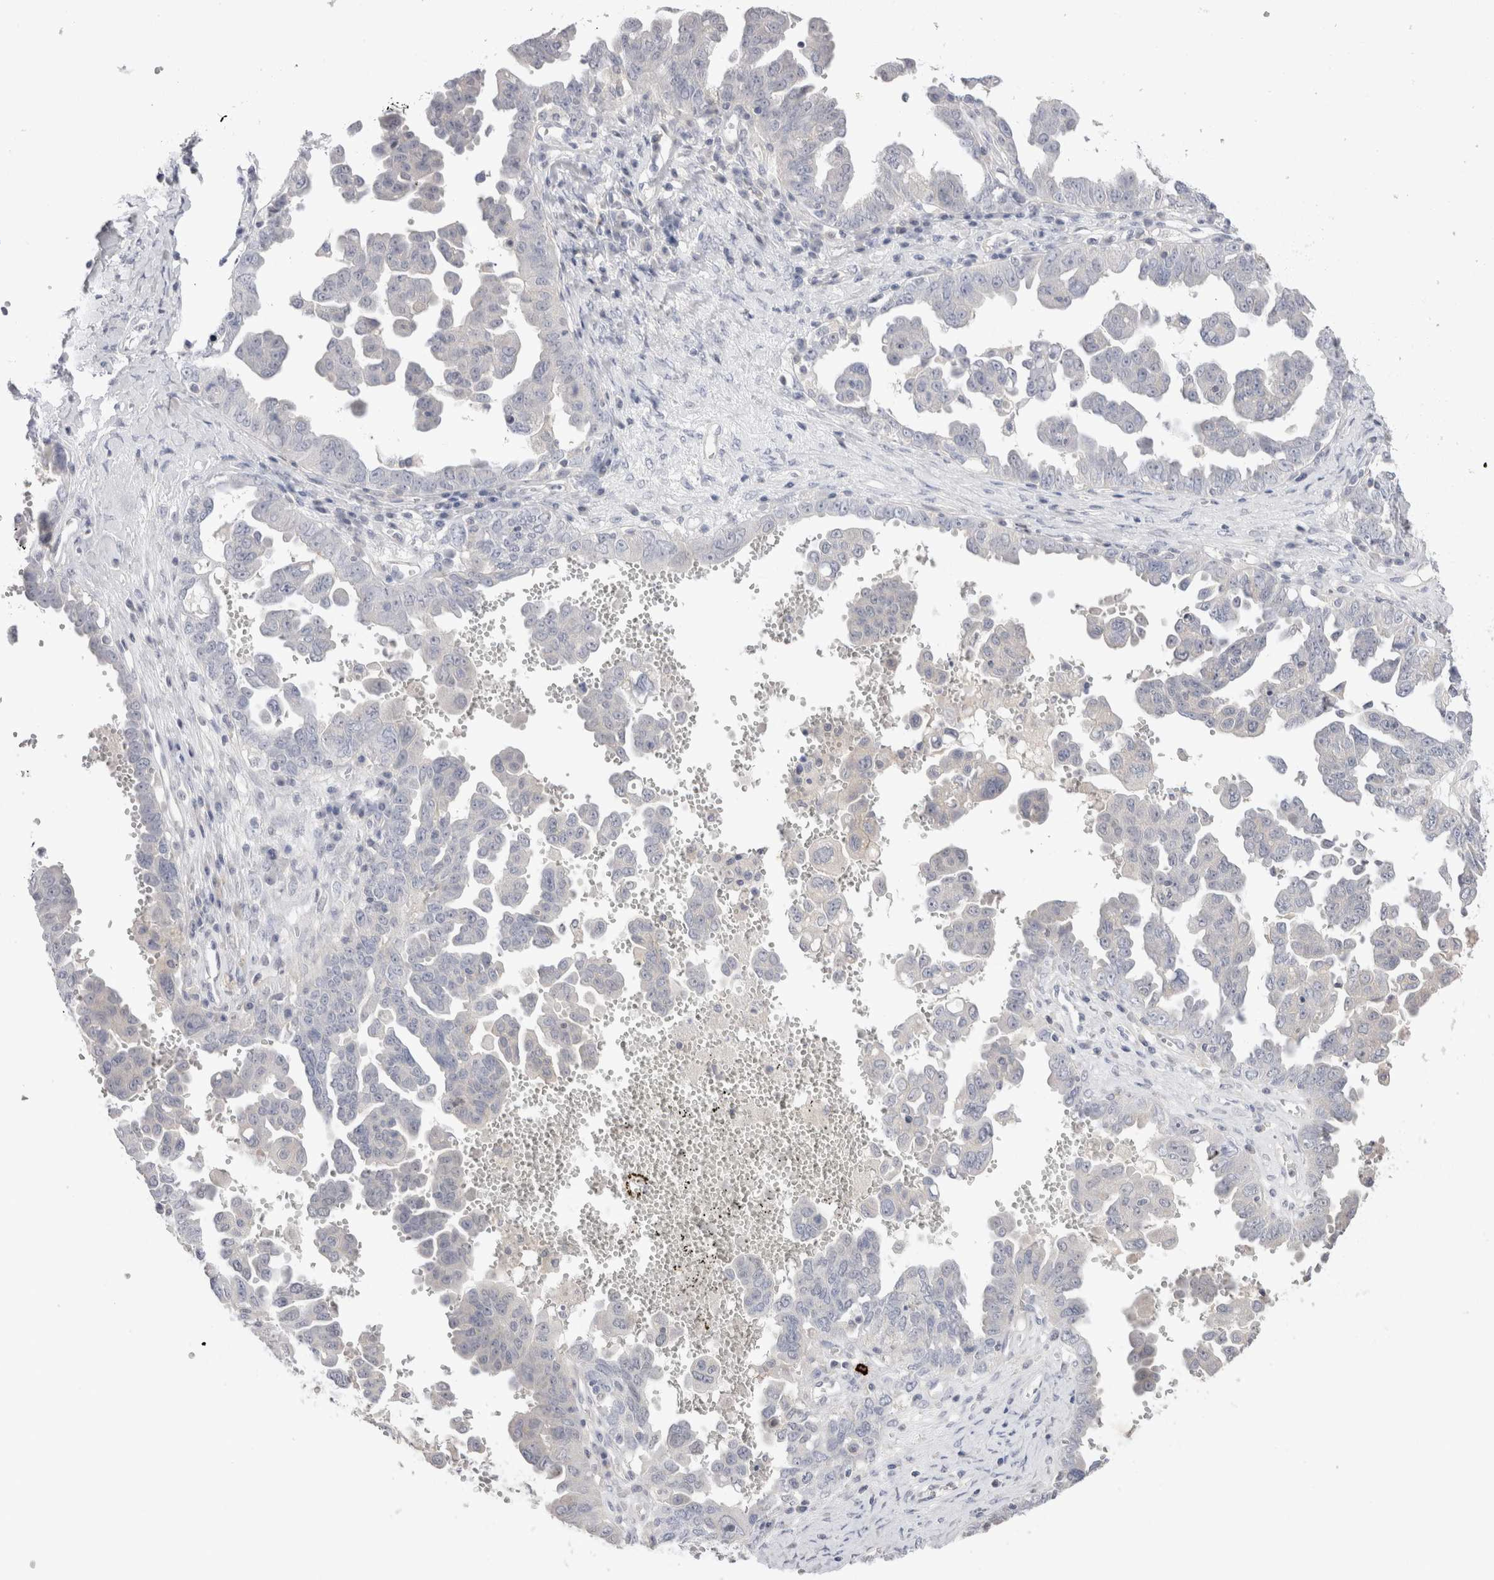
{"staining": {"intensity": "negative", "quantity": "none", "location": "none"}, "tissue": "ovarian cancer", "cell_type": "Tumor cells", "image_type": "cancer", "snomed": [{"axis": "morphology", "description": "Carcinoma, endometroid"}, {"axis": "topography", "description": "Ovary"}], "caption": "Tumor cells are negative for protein expression in human ovarian endometroid carcinoma.", "gene": "SPINK2", "patient": {"sex": "female", "age": 62}}